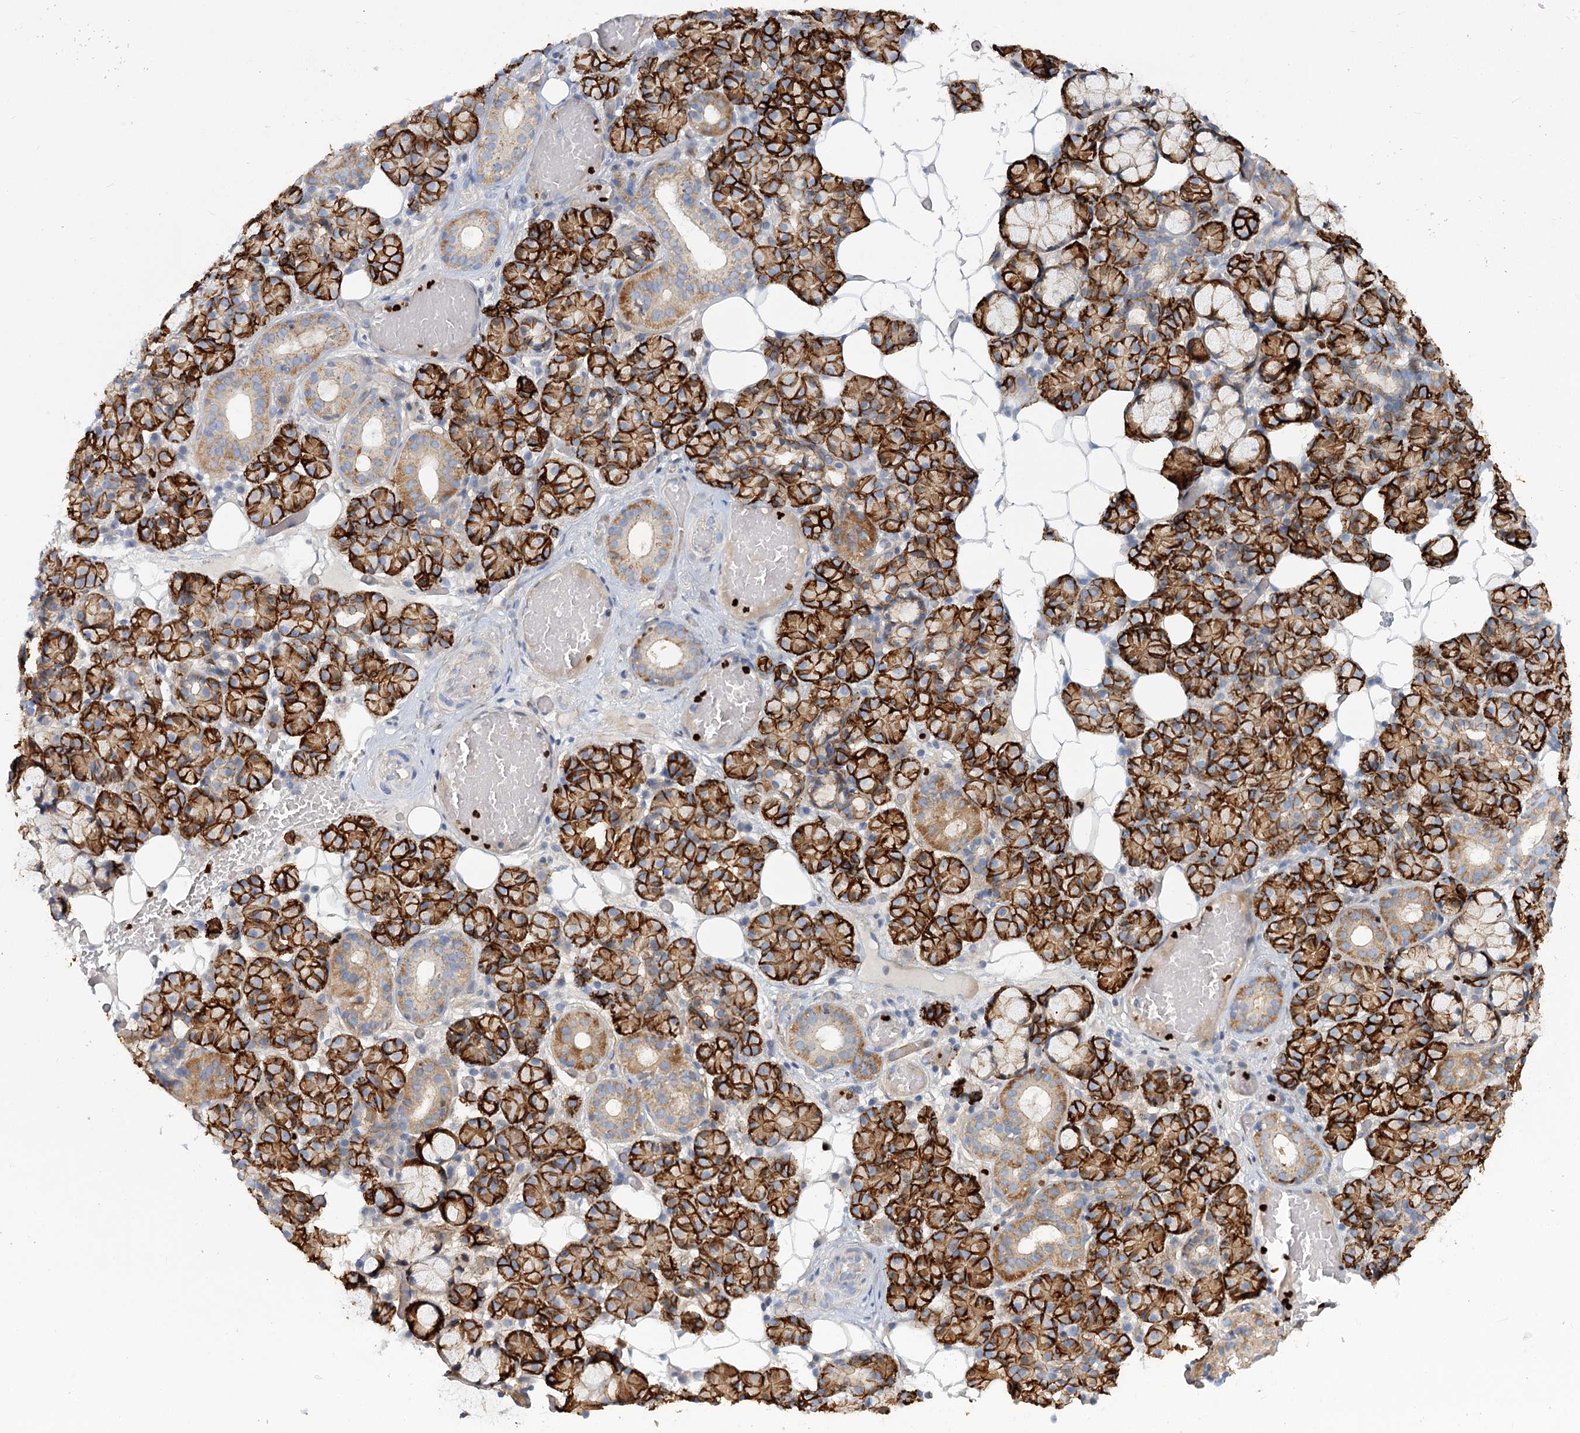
{"staining": {"intensity": "strong", "quantity": ">75%", "location": "cytoplasmic/membranous,nuclear"}, "tissue": "salivary gland", "cell_type": "Glandular cells", "image_type": "normal", "snomed": [{"axis": "morphology", "description": "Normal tissue, NOS"}, {"axis": "topography", "description": "Salivary gland"}], "caption": "This is an image of IHC staining of benign salivary gland, which shows strong positivity in the cytoplasmic/membranous,nuclear of glandular cells.", "gene": "C11orf52", "patient": {"sex": "male", "age": 63}}